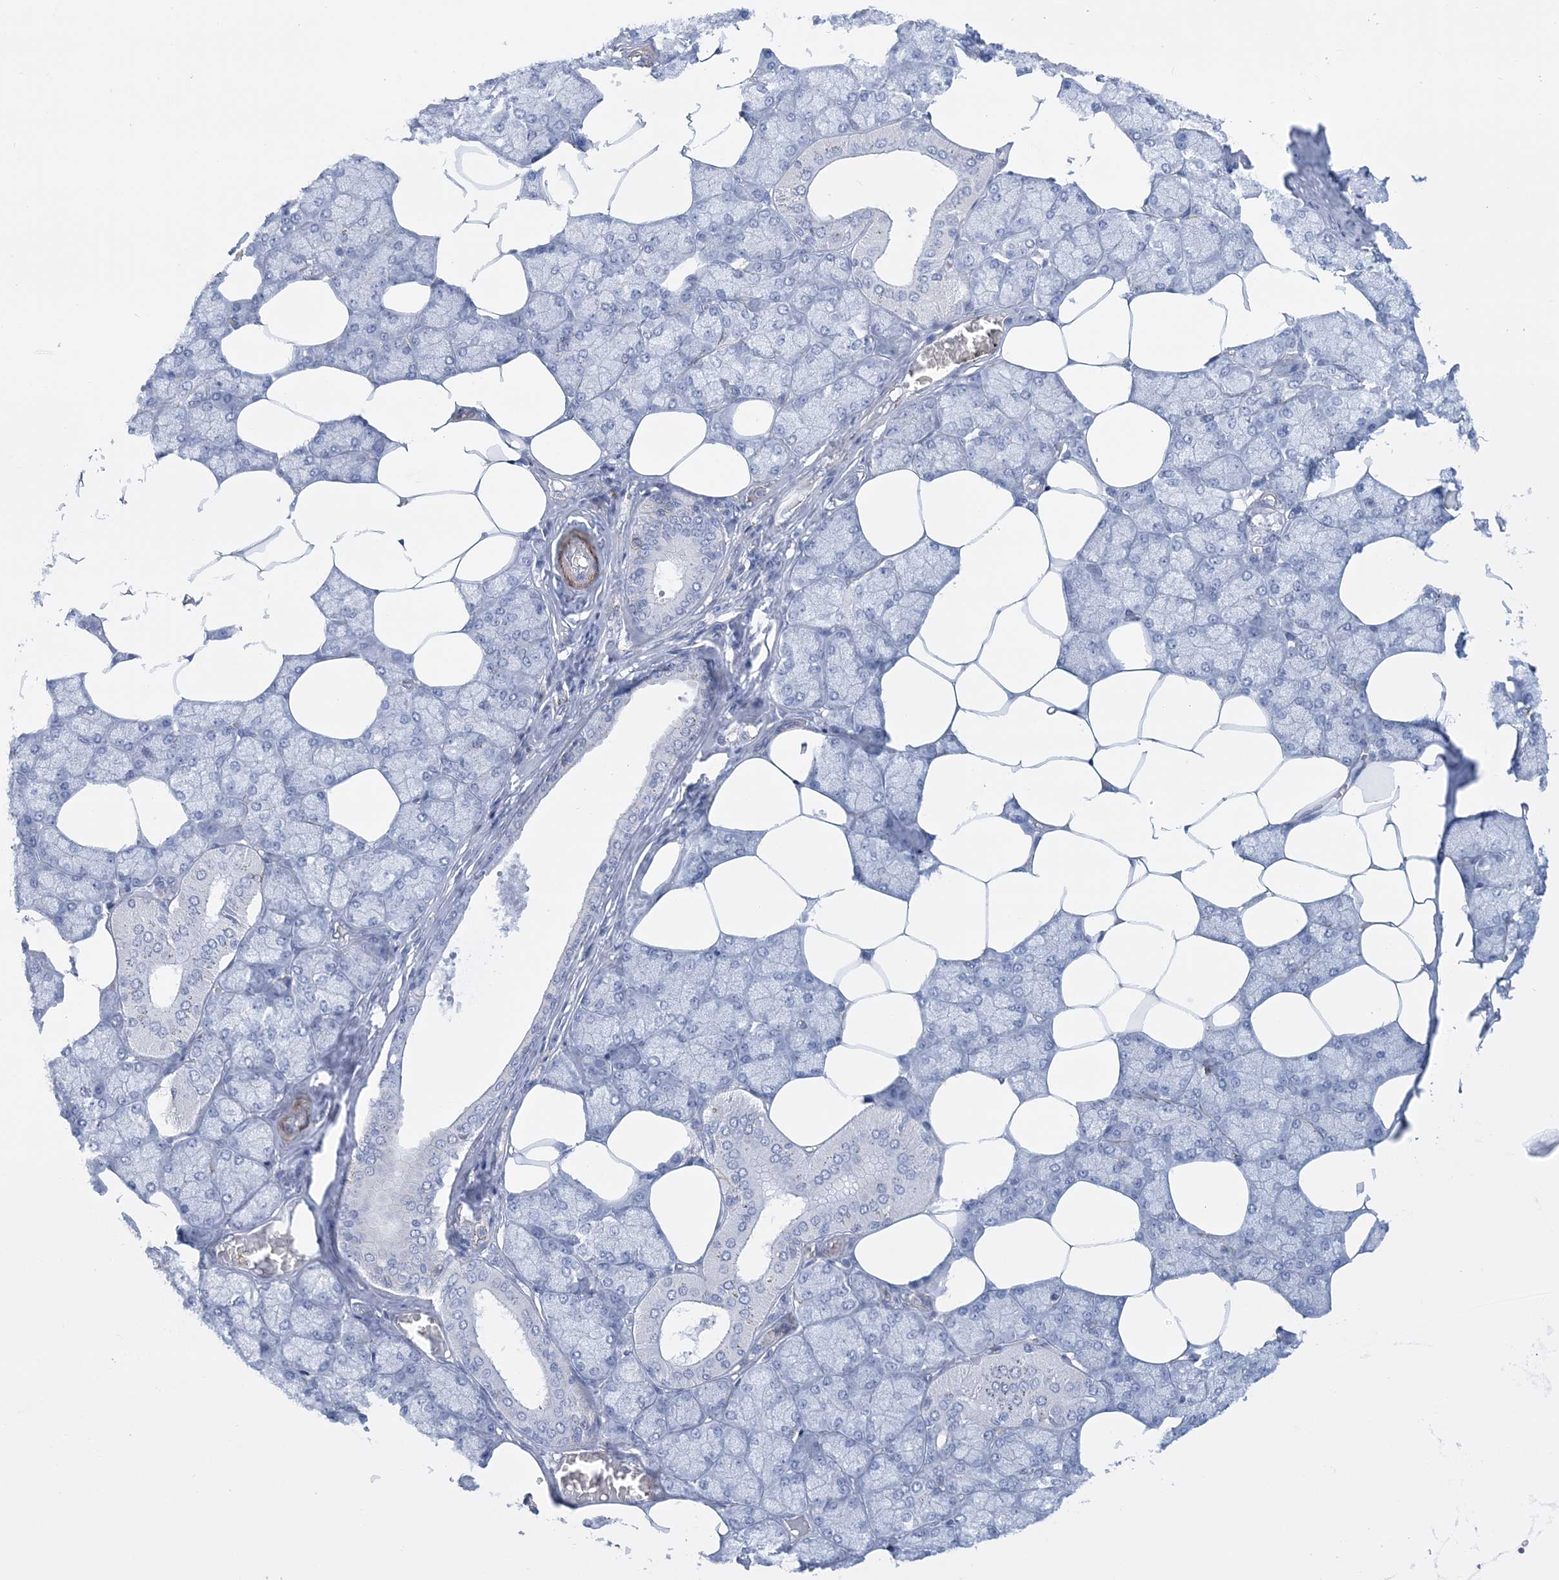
{"staining": {"intensity": "negative", "quantity": "none", "location": "none"}, "tissue": "salivary gland", "cell_type": "Glandular cells", "image_type": "normal", "snomed": [{"axis": "morphology", "description": "Normal tissue, NOS"}, {"axis": "topography", "description": "Salivary gland"}], "caption": "Micrograph shows no significant protein expression in glandular cells of normal salivary gland.", "gene": "C11orf21", "patient": {"sex": "male", "age": 62}}